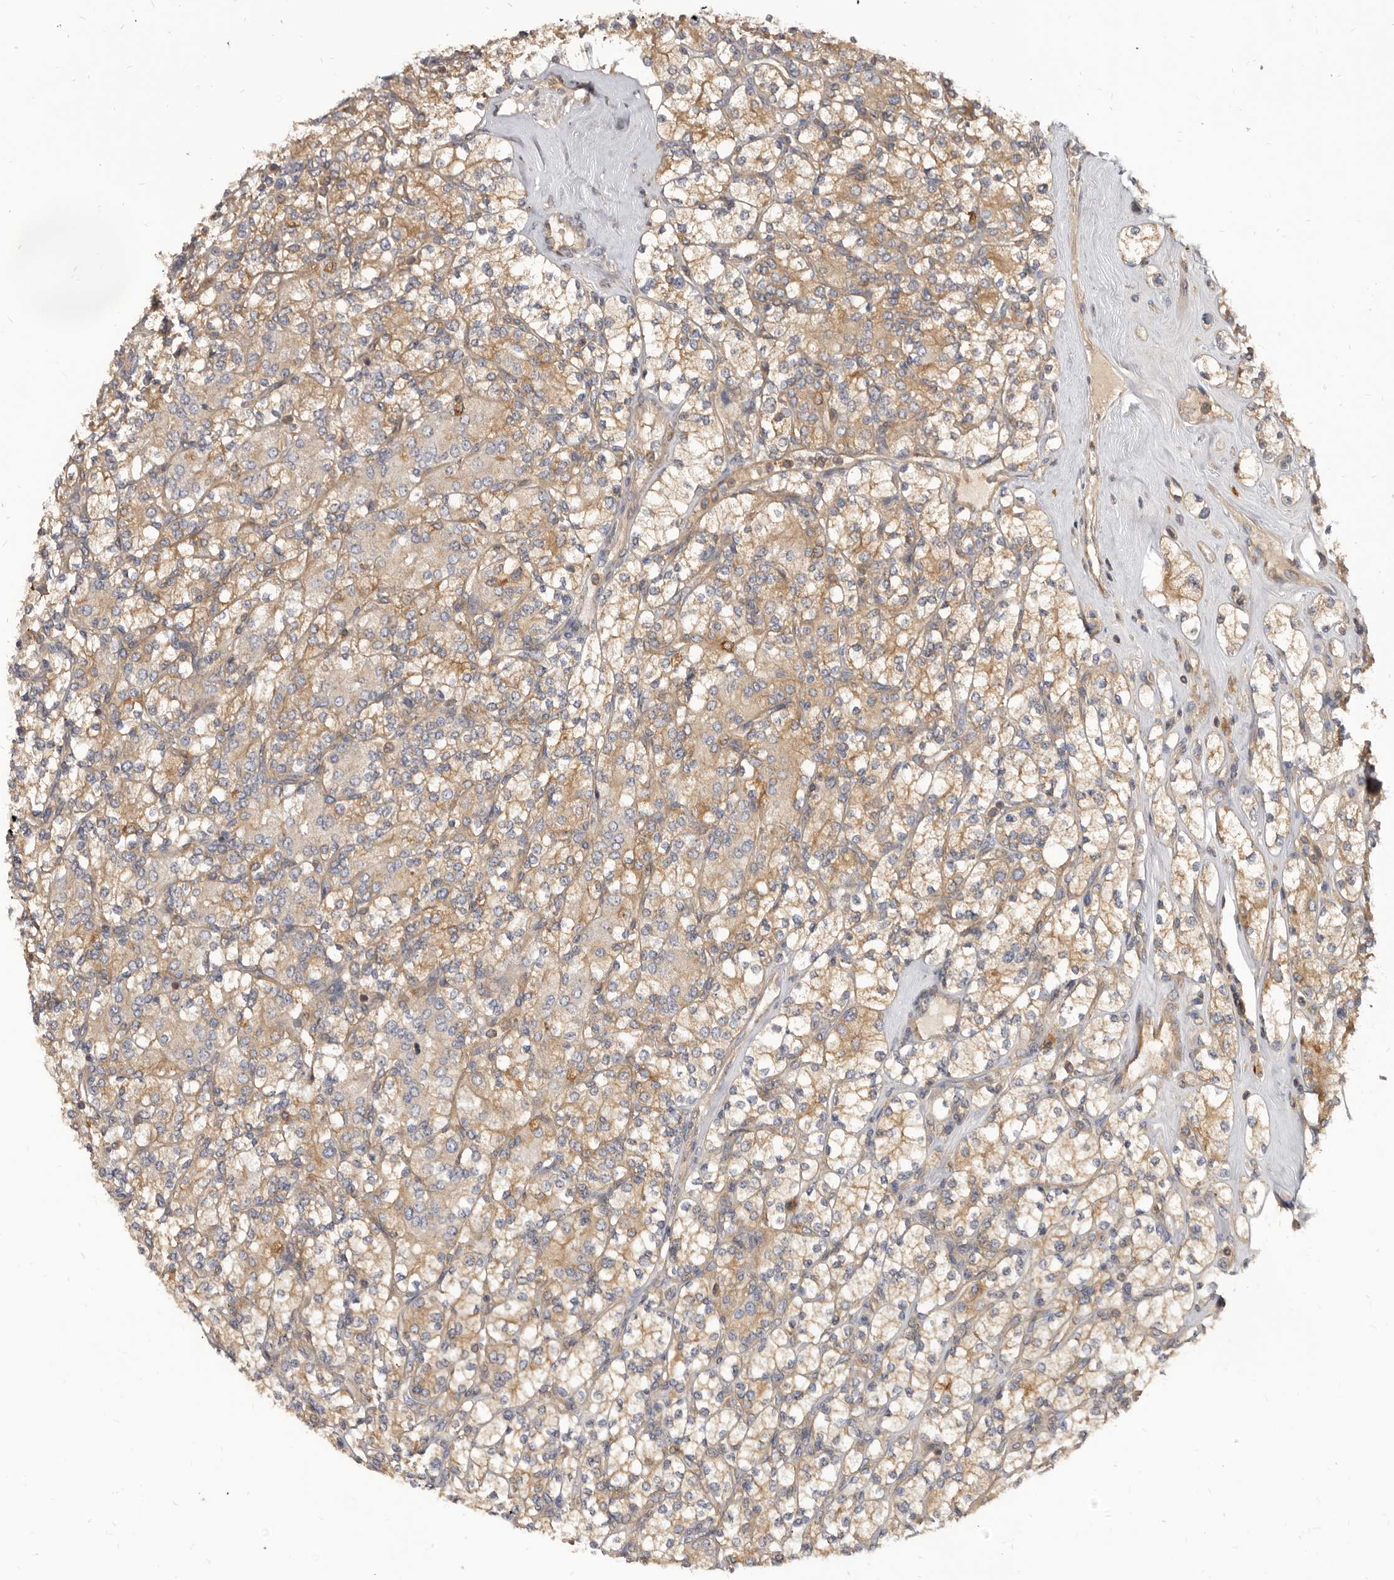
{"staining": {"intensity": "moderate", "quantity": ">75%", "location": "cytoplasmic/membranous"}, "tissue": "renal cancer", "cell_type": "Tumor cells", "image_type": "cancer", "snomed": [{"axis": "morphology", "description": "Adenocarcinoma, NOS"}, {"axis": "topography", "description": "Kidney"}], "caption": "Moderate cytoplasmic/membranous positivity for a protein is appreciated in about >75% of tumor cells of adenocarcinoma (renal) using immunohistochemistry (IHC).", "gene": "ADAMTS20", "patient": {"sex": "male", "age": 77}}